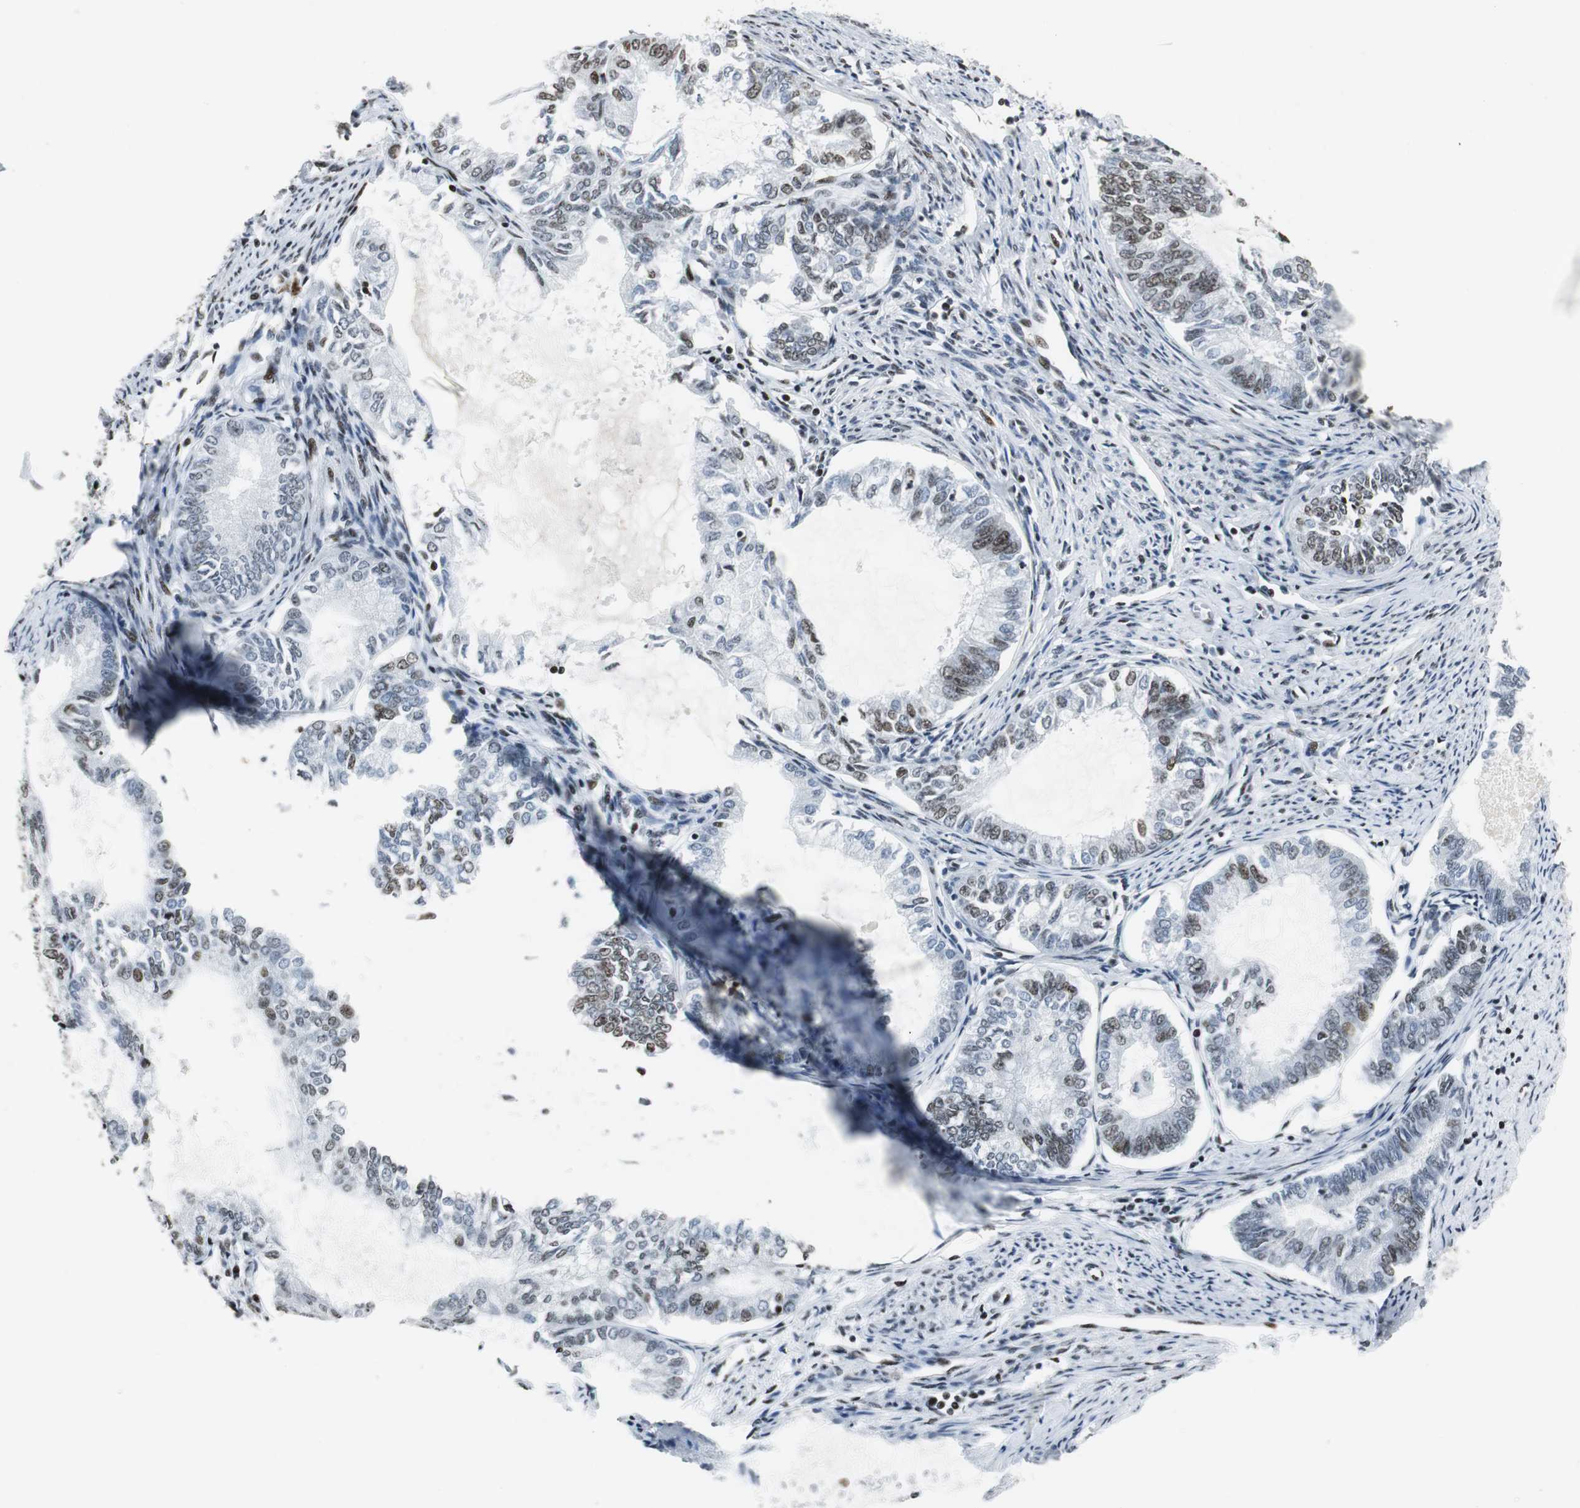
{"staining": {"intensity": "weak", "quantity": "<25%", "location": "nuclear"}, "tissue": "endometrial cancer", "cell_type": "Tumor cells", "image_type": "cancer", "snomed": [{"axis": "morphology", "description": "Adenocarcinoma, NOS"}, {"axis": "topography", "description": "Endometrium"}], "caption": "High power microscopy photomicrograph of an immunohistochemistry histopathology image of endometrial adenocarcinoma, revealing no significant positivity in tumor cells.", "gene": "RBBP4", "patient": {"sex": "female", "age": 86}}